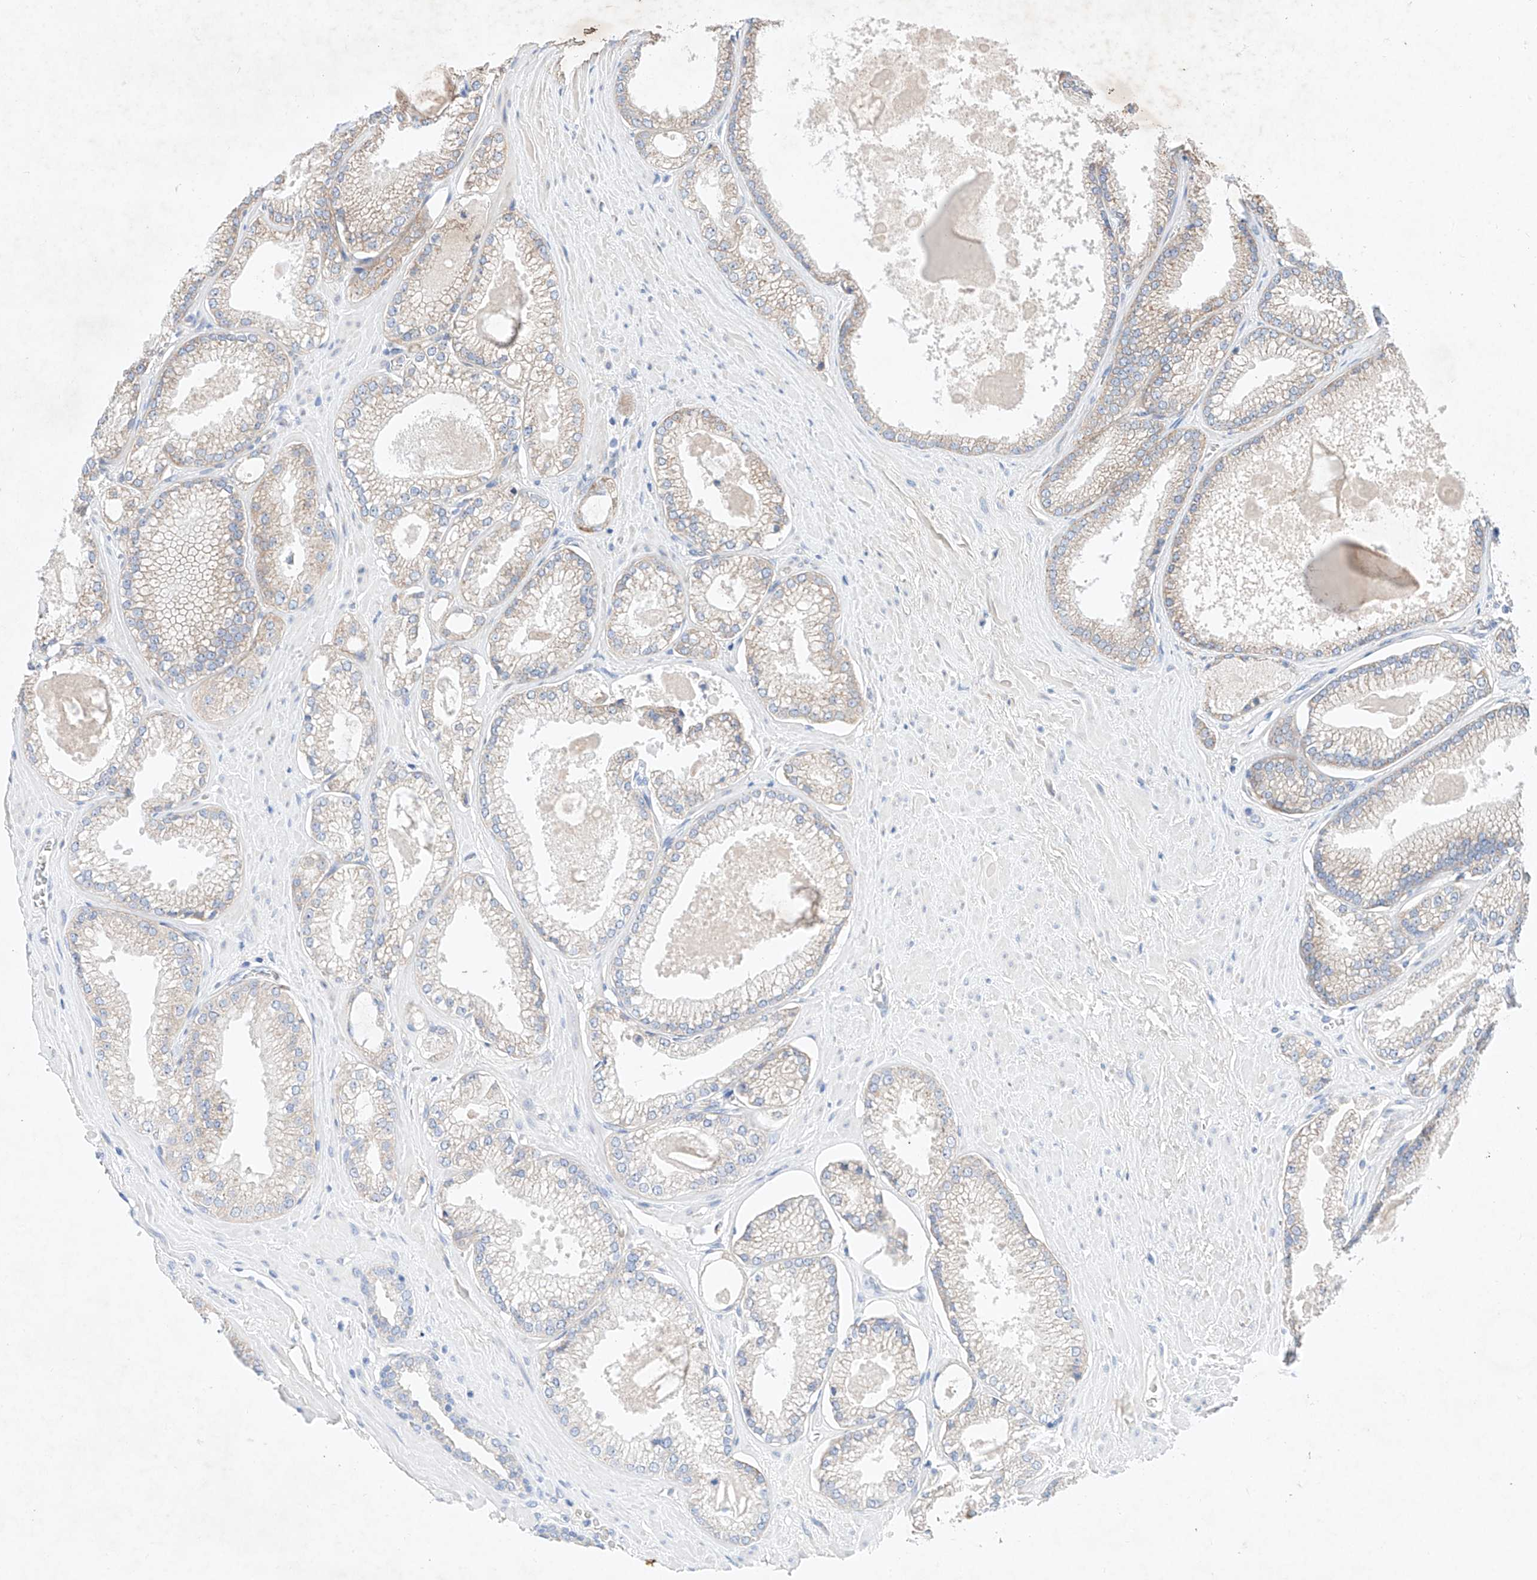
{"staining": {"intensity": "negative", "quantity": "none", "location": "none"}, "tissue": "prostate cancer", "cell_type": "Tumor cells", "image_type": "cancer", "snomed": [{"axis": "morphology", "description": "Adenocarcinoma, Low grade"}, {"axis": "topography", "description": "Prostate"}], "caption": "Protein analysis of prostate cancer demonstrates no significant expression in tumor cells. (Brightfield microscopy of DAB IHC at high magnification).", "gene": "FASTK", "patient": {"sex": "male", "age": 62}}